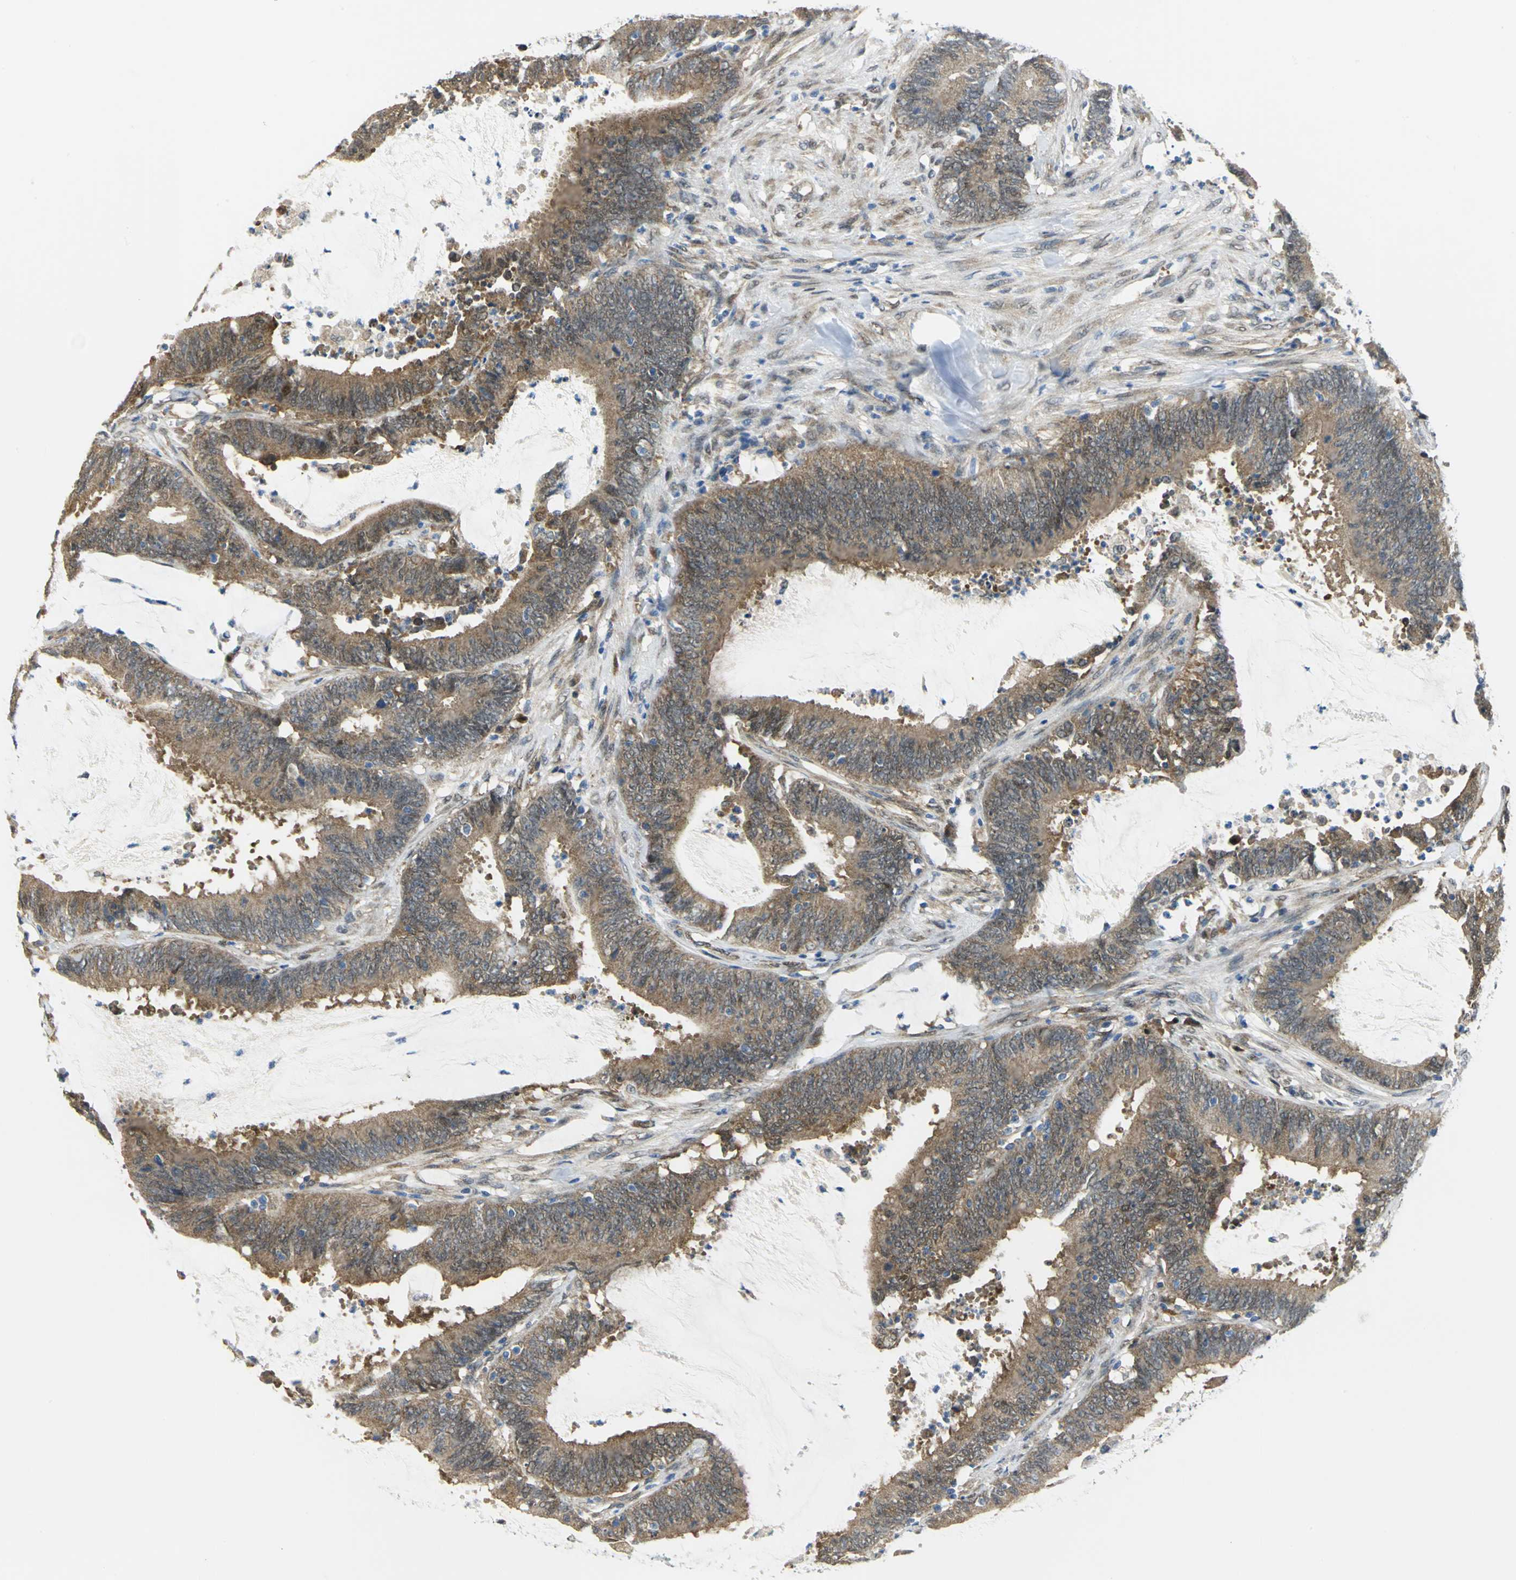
{"staining": {"intensity": "moderate", "quantity": ">75%", "location": "cytoplasmic/membranous"}, "tissue": "colorectal cancer", "cell_type": "Tumor cells", "image_type": "cancer", "snomed": [{"axis": "morphology", "description": "Adenocarcinoma, NOS"}, {"axis": "topography", "description": "Rectum"}], "caption": "The micrograph demonstrates staining of colorectal cancer (adenocarcinoma), revealing moderate cytoplasmic/membranous protein positivity (brown color) within tumor cells.", "gene": "PGM3", "patient": {"sex": "female", "age": 66}}